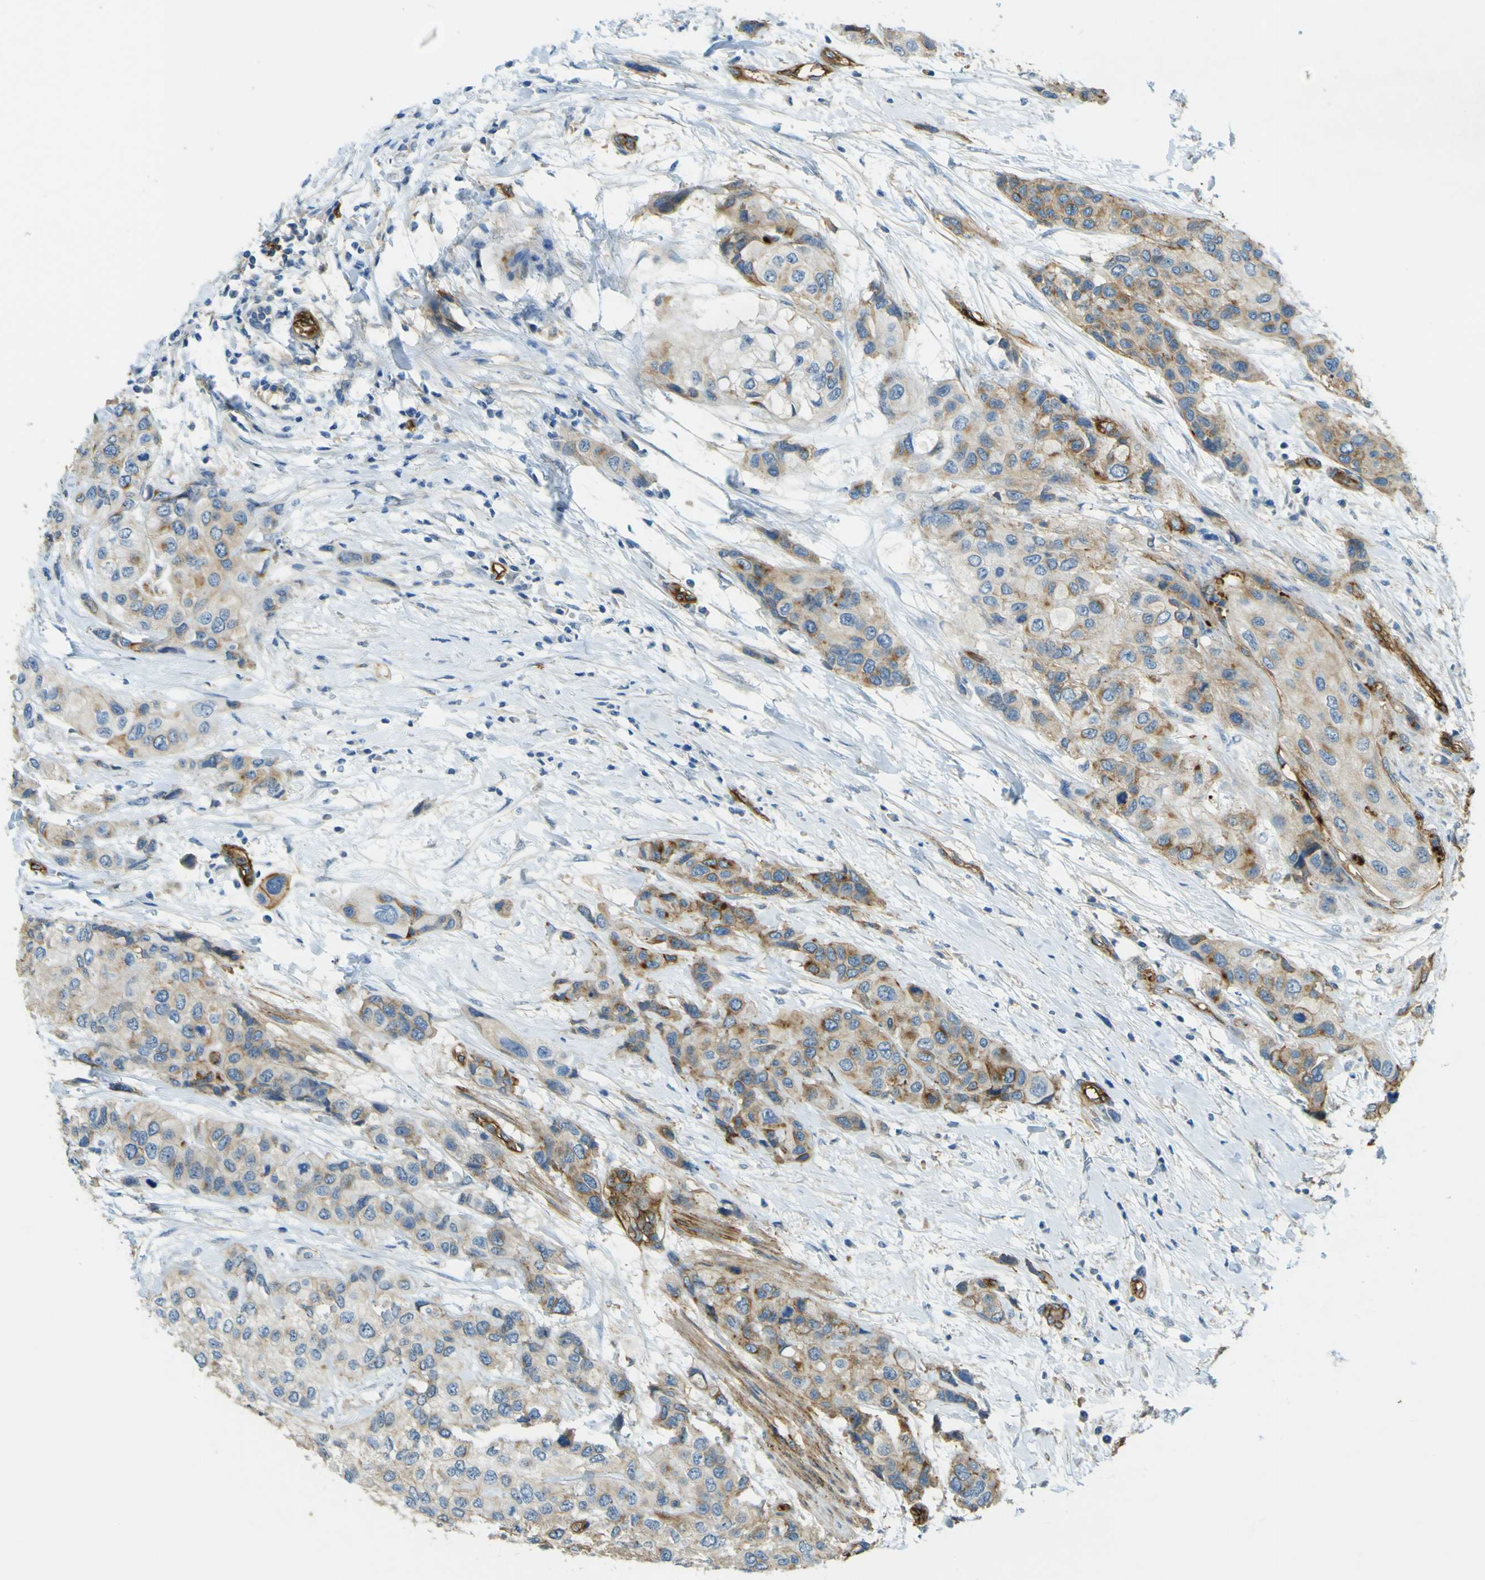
{"staining": {"intensity": "moderate", "quantity": "25%-75%", "location": "cytoplasmic/membranous"}, "tissue": "urothelial cancer", "cell_type": "Tumor cells", "image_type": "cancer", "snomed": [{"axis": "morphology", "description": "Urothelial carcinoma, High grade"}, {"axis": "topography", "description": "Urinary bladder"}], "caption": "Human urothelial cancer stained with a brown dye demonstrates moderate cytoplasmic/membranous positive positivity in approximately 25%-75% of tumor cells.", "gene": "PLXDC1", "patient": {"sex": "female", "age": 56}}